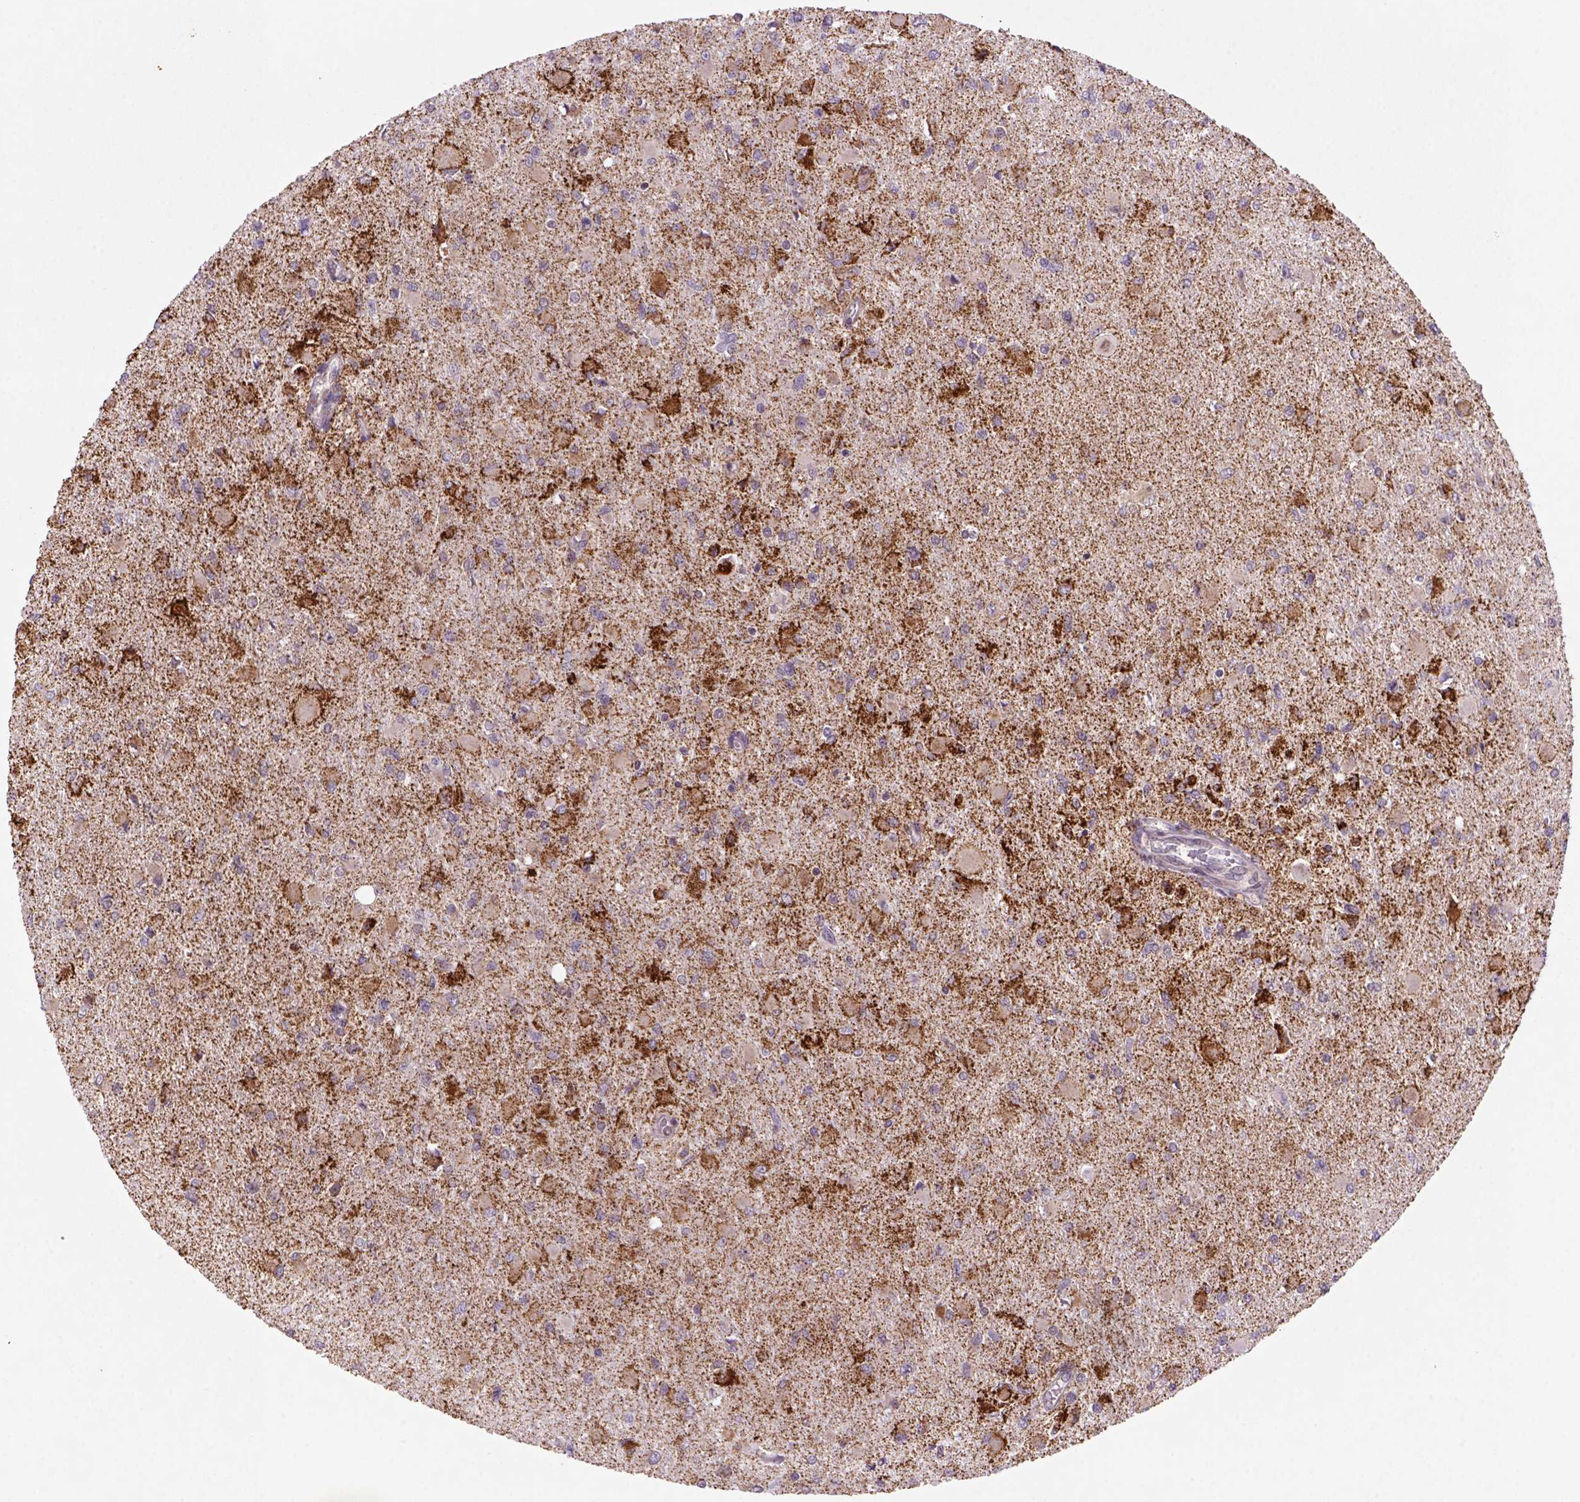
{"staining": {"intensity": "strong", "quantity": ">75%", "location": "cytoplasmic/membranous"}, "tissue": "glioma", "cell_type": "Tumor cells", "image_type": "cancer", "snomed": [{"axis": "morphology", "description": "Glioma, malignant, High grade"}, {"axis": "topography", "description": "Cerebral cortex"}], "caption": "High-grade glioma (malignant) stained with DAB (3,3'-diaminobenzidine) IHC demonstrates high levels of strong cytoplasmic/membranous expression in about >75% of tumor cells.", "gene": "FZD7", "patient": {"sex": "female", "age": 36}}